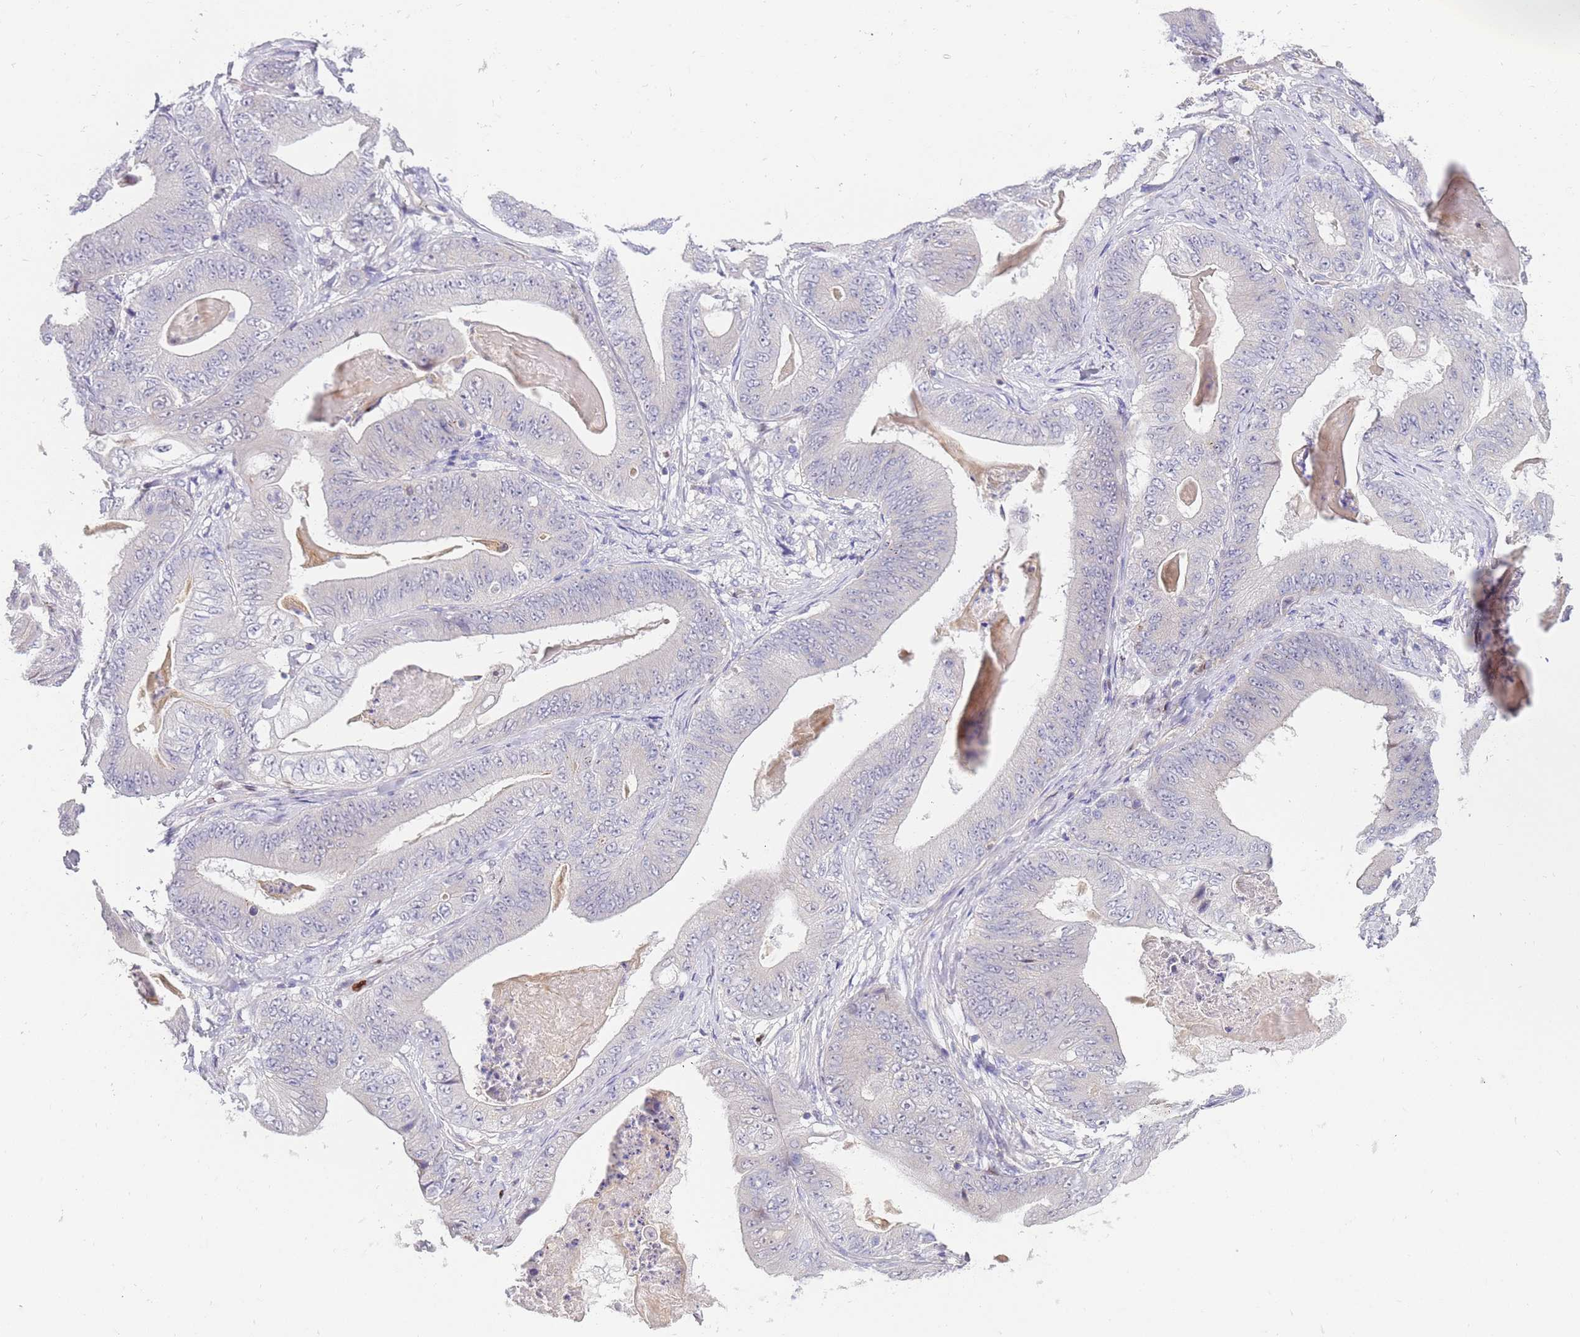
{"staining": {"intensity": "negative", "quantity": "none", "location": "none"}, "tissue": "stomach cancer", "cell_type": "Tumor cells", "image_type": "cancer", "snomed": [{"axis": "morphology", "description": "Adenocarcinoma, NOS"}, {"axis": "topography", "description": "Stomach"}], "caption": "A micrograph of human stomach cancer (adenocarcinoma) is negative for staining in tumor cells.", "gene": "STK25", "patient": {"sex": "female", "age": 73}}